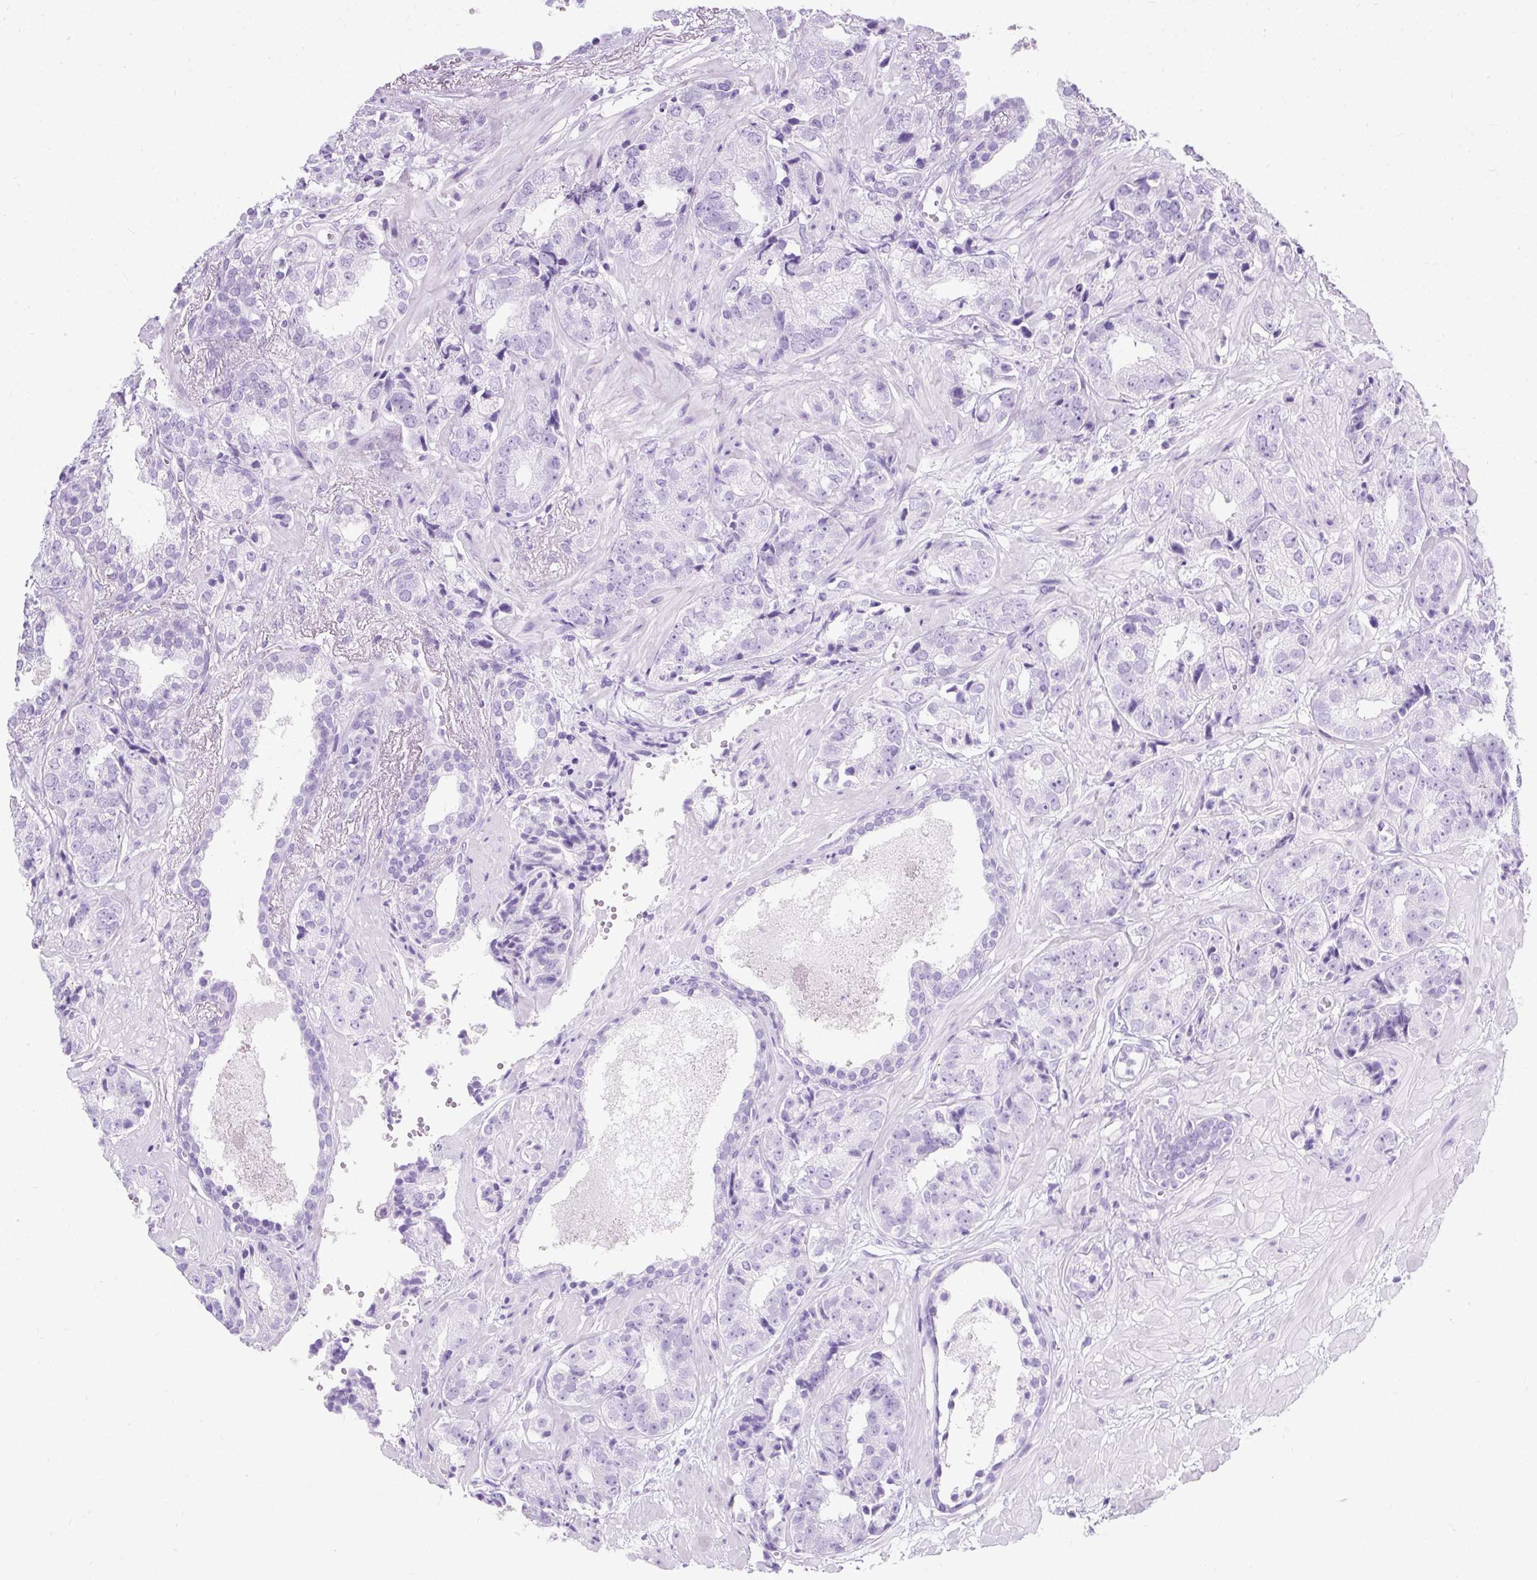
{"staining": {"intensity": "negative", "quantity": "none", "location": "none"}, "tissue": "prostate cancer", "cell_type": "Tumor cells", "image_type": "cancer", "snomed": [{"axis": "morphology", "description": "Adenocarcinoma, High grade"}, {"axis": "topography", "description": "Prostate"}], "caption": "This is an immunohistochemistry (IHC) micrograph of human high-grade adenocarcinoma (prostate). There is no staining in tumor cells.", "gene": "PVALB", "patient": {"sex": "male", "age": 71}}